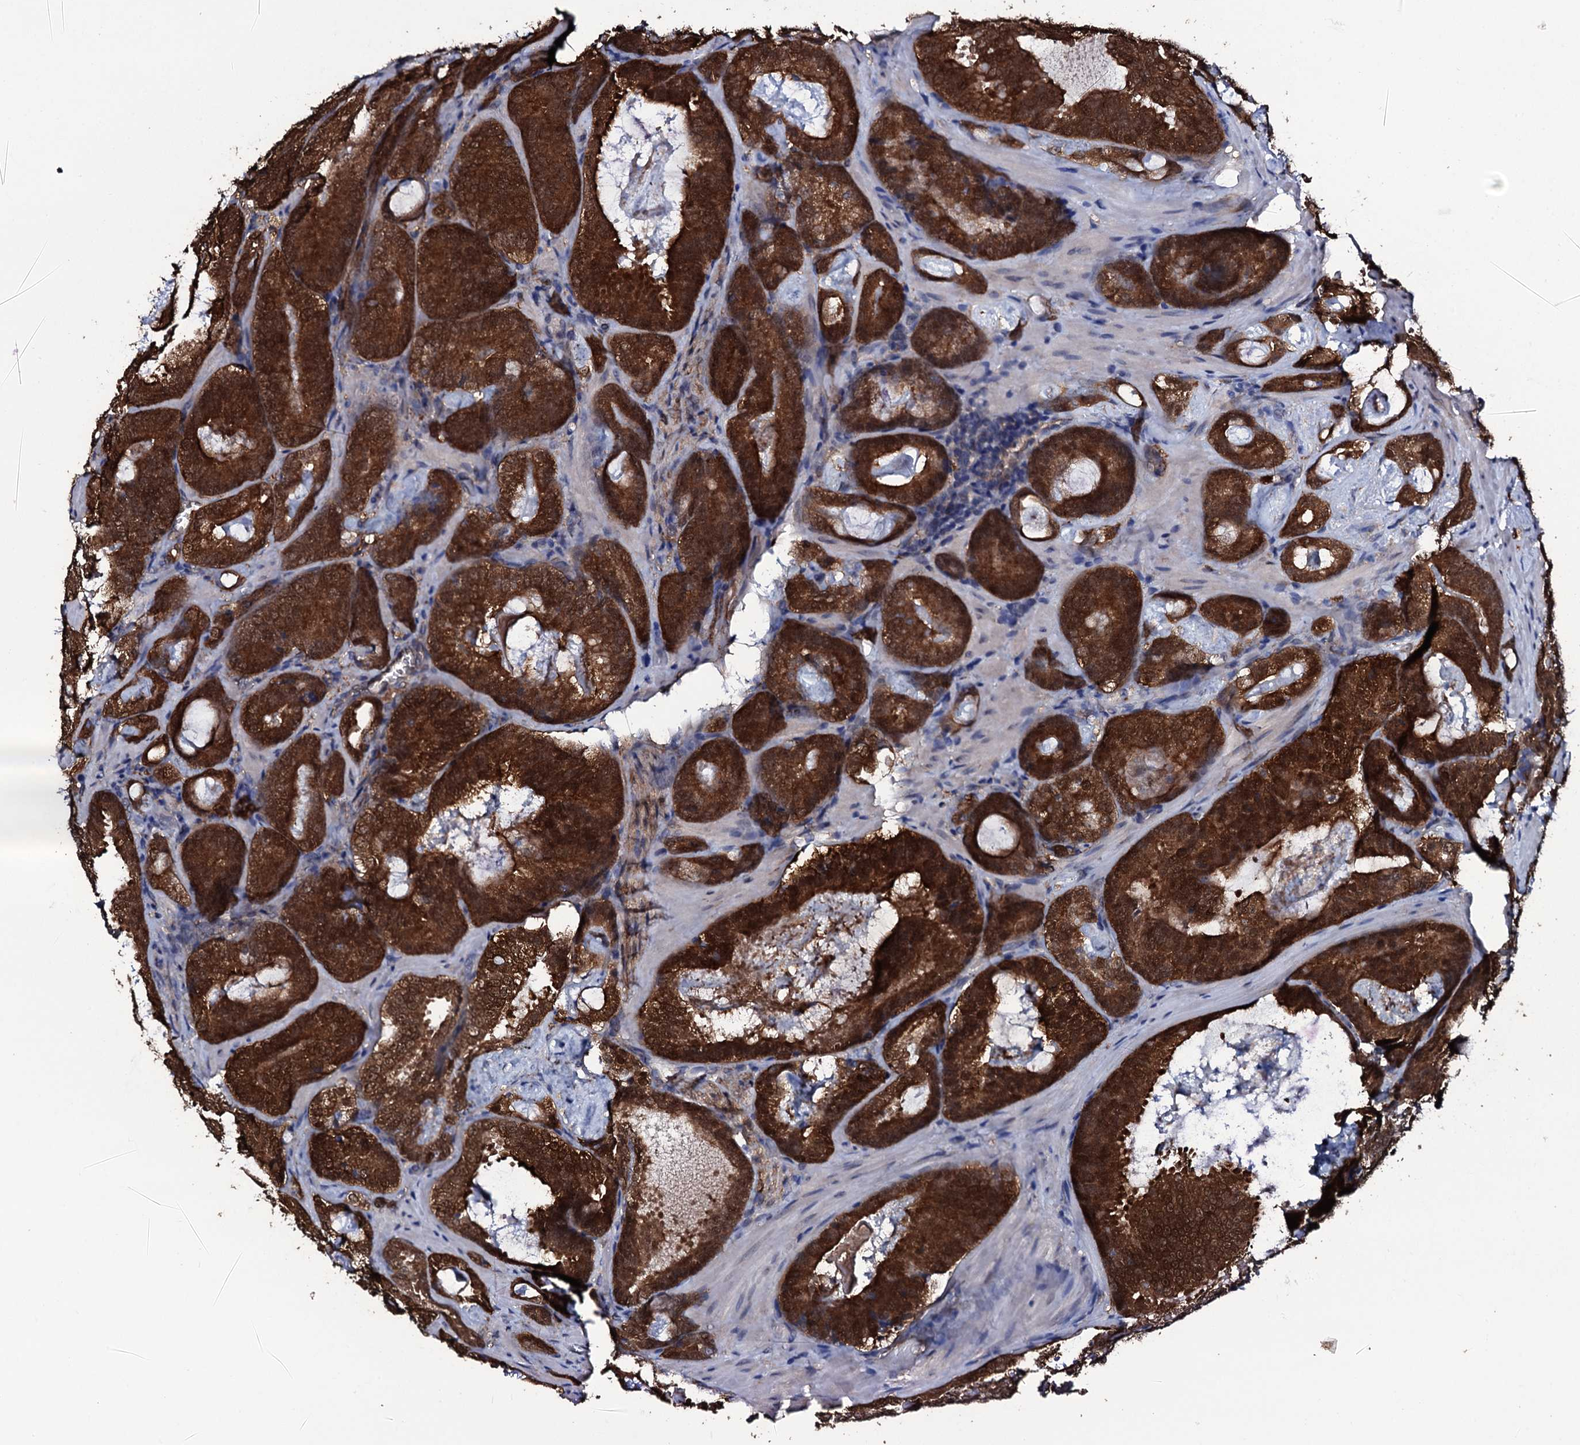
{"staining": {"intensity": "strong", "quantity": ">75%", "location": "cytoplasmic/membranous"}, "tissue": "prostate cancer", "cell_type": "Tumor cells", "image_type": "cancer", "snomed": [{"axis": "morphology", "description": "Adenocarcinoma, Low grade"}, {"axis": "topography", "description": "Prostate"}], "caption": "About >75% of tumor cells in prostate cancer demonstrate strong cytoplasmic/membranous protein positivity as visualized by brown immunohistochemical staining.", "gene": "CRYL1", "patient": {"sex": "male", "age": 60}}